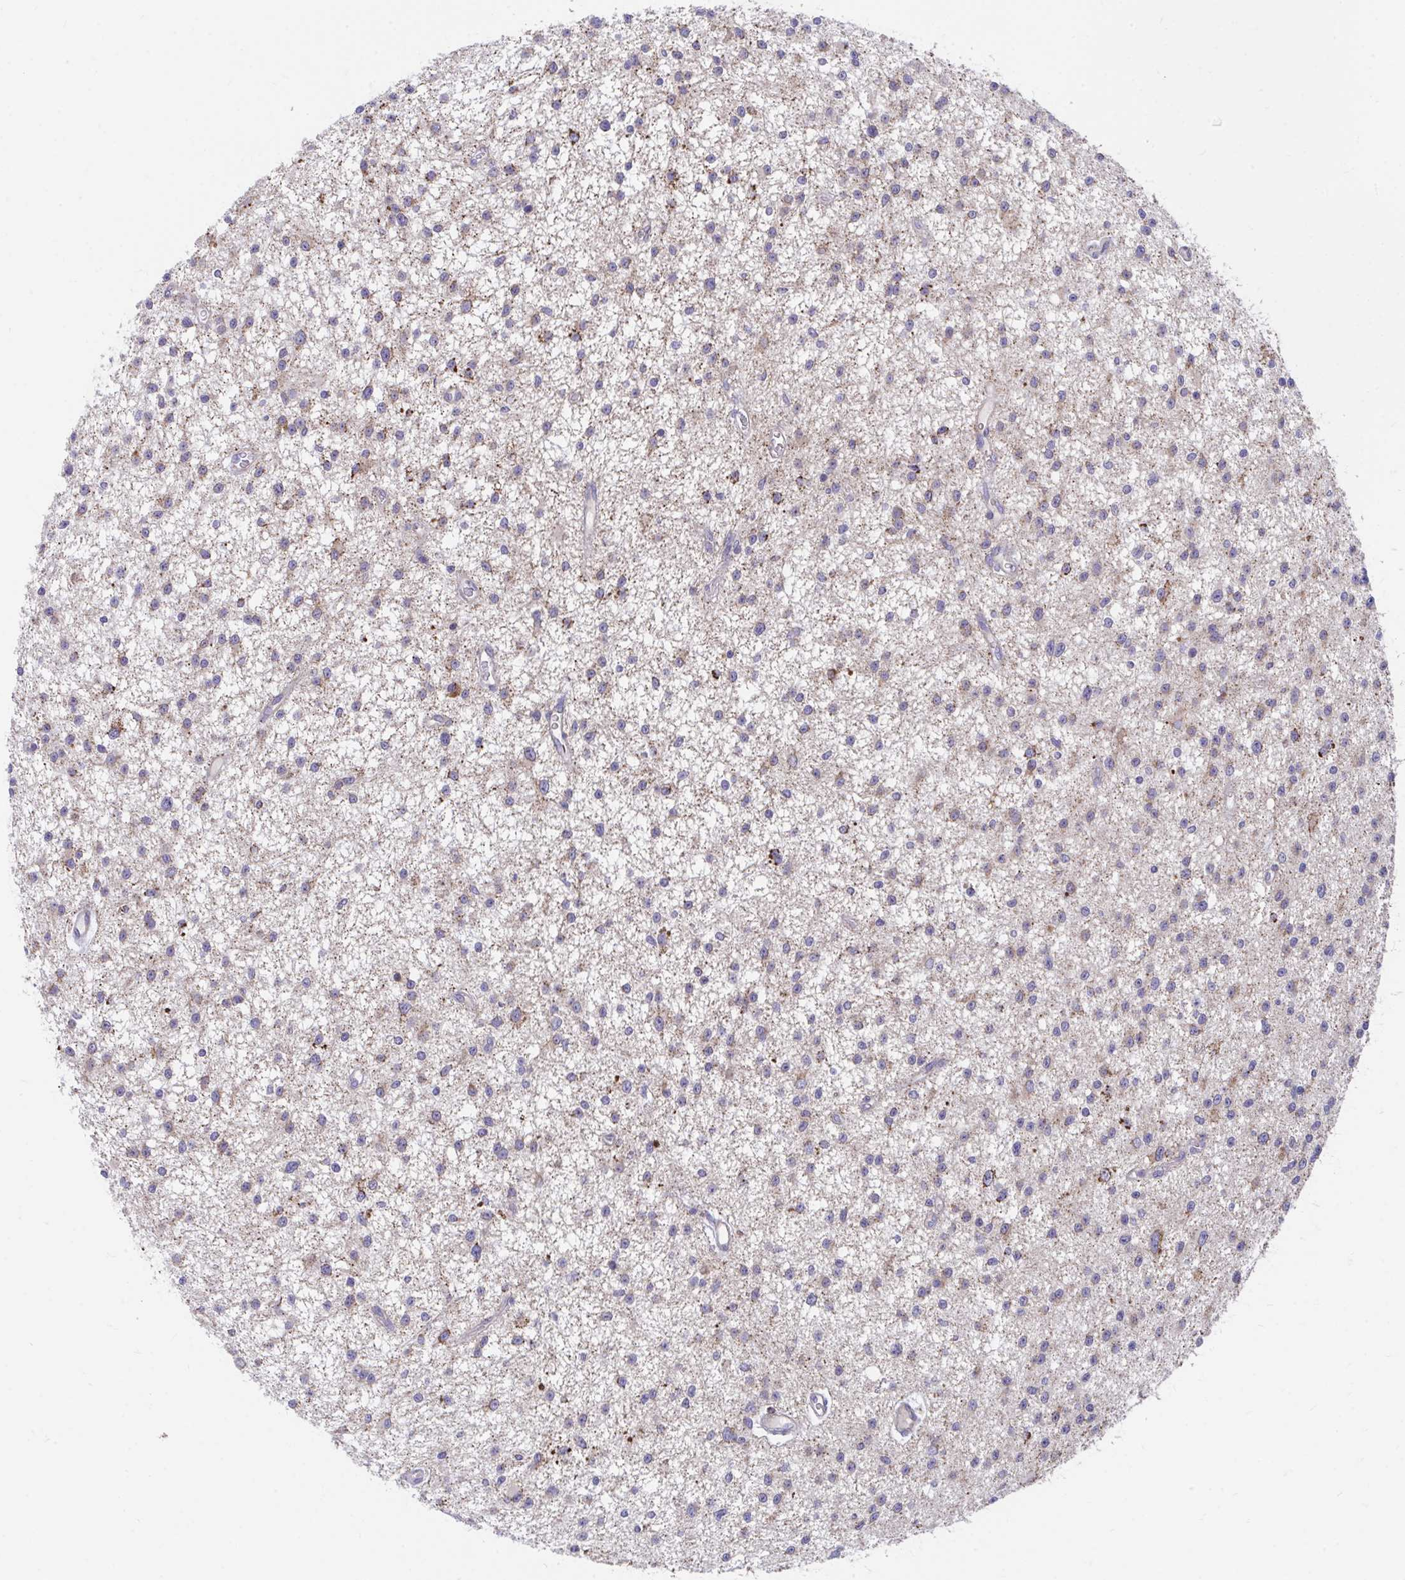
{"staining": {"intensity": "strong", "quantity": "<25%", "location": "cytoplasmic/membranous"}, "tissue": "glioma", "cell_type": "Tumor cells", "image_type": "cancer", "snomed": [{"axis": "morphology", "description": "Glioma, malignant, Low grade"}, {"axis": "topography", "description": "Brain"}], "caption": "The photomicrograph demonstrates a brown stain indicating the presence of a protein in the cytoplasmic/membranous of tumor cells in glioma.", "gene": "FHIP1B", "patient": {"sex": "male", "age": 43}}